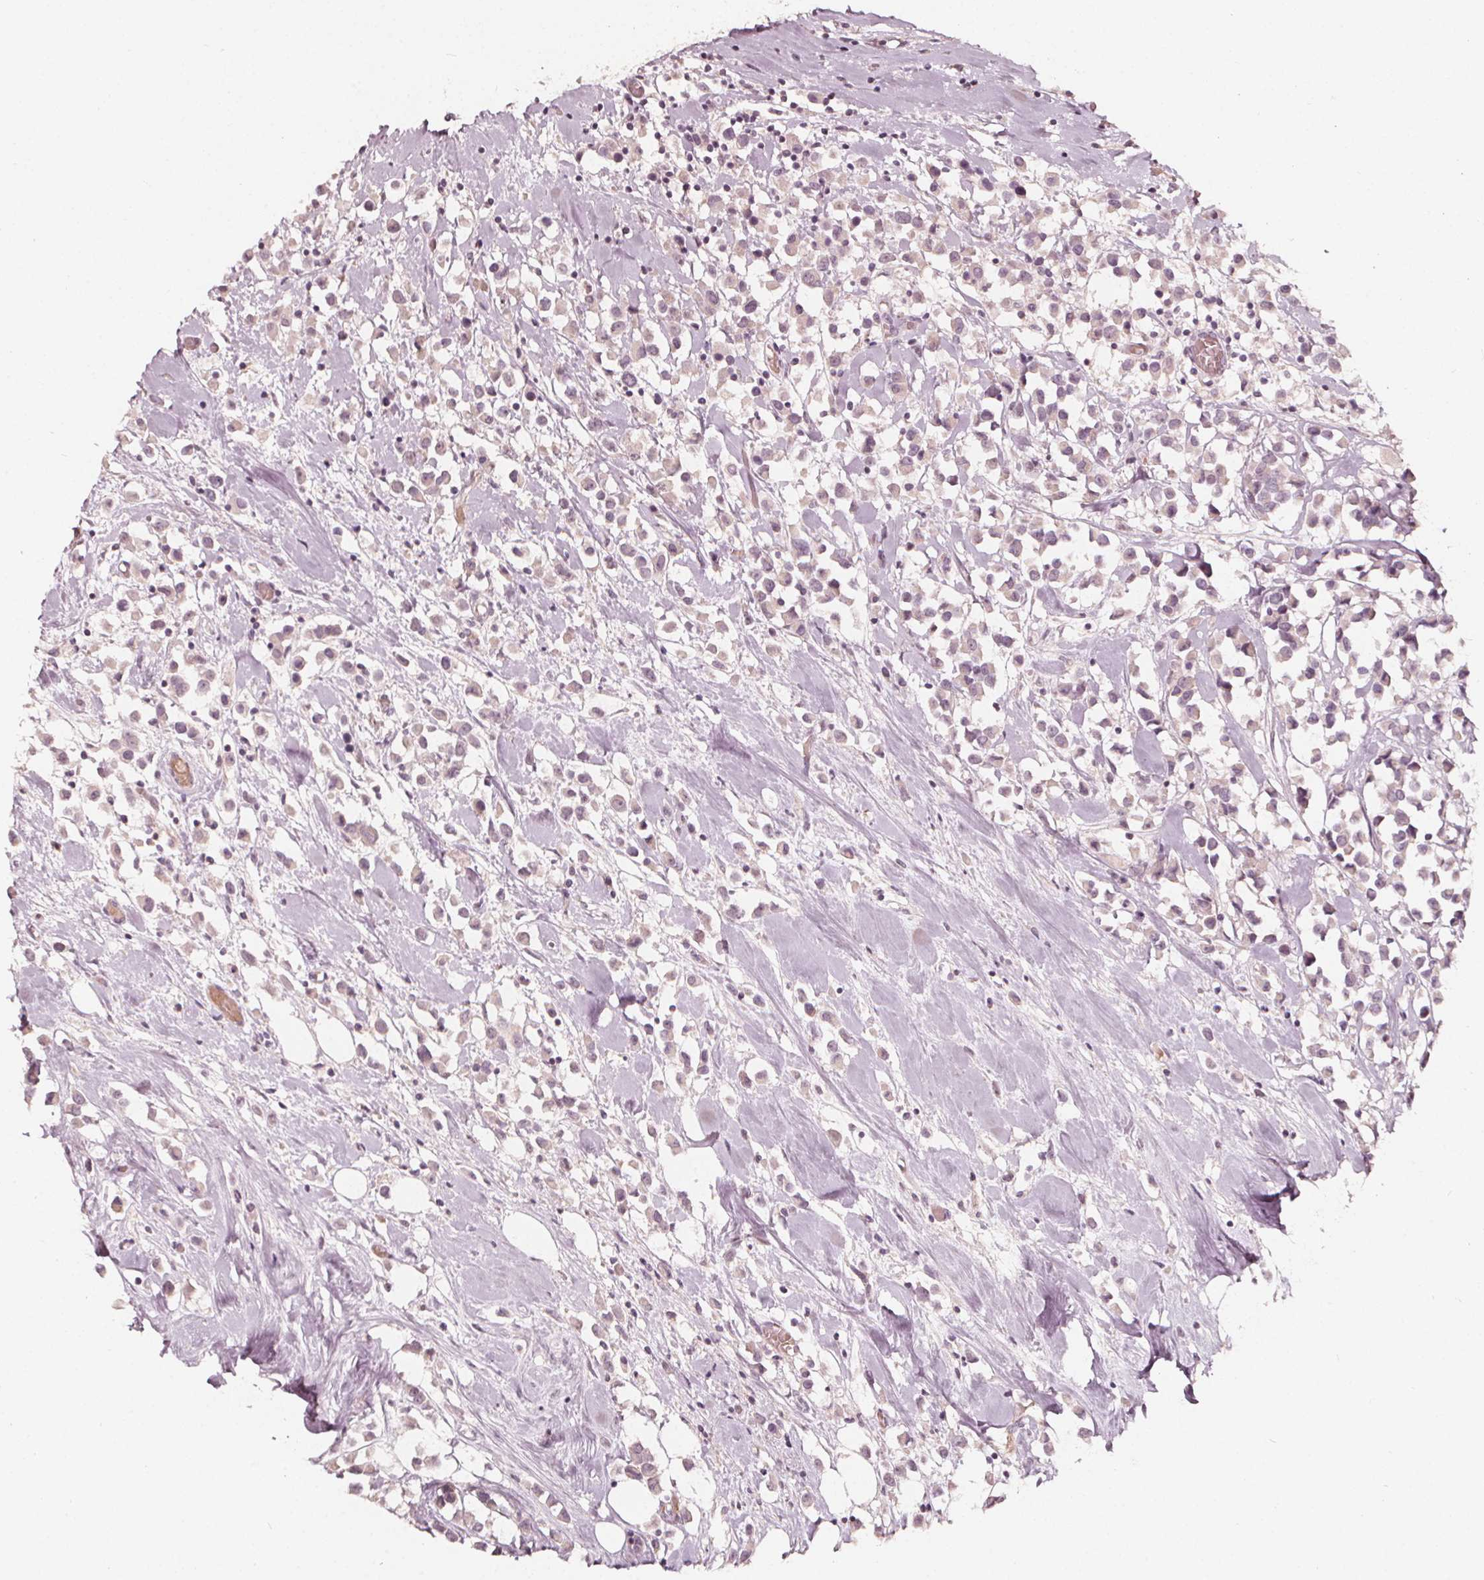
{"staining": {"intensity": "weak", "quantity": "<25%", "location": "cytoplasmic/membranous"}, "tissue": "breast cancer", "cell_type": "Tumor cells", "image_type": "cancer", "snomed": [{"axis": "morphology", "description": "Duct carcinoma"}, {"axis": "topography", "description": "Breast"}], "caption": "Immunohistochemical staining of human intraductal carcinoma (breast) reveals no significant expression in tumor cells. (DAB immunohistochemistry (IHC) visualized using brightfield microscopy, high magnification).", "gene": "NPC1L1", "patient": {"sex": "female", "age": 61}}